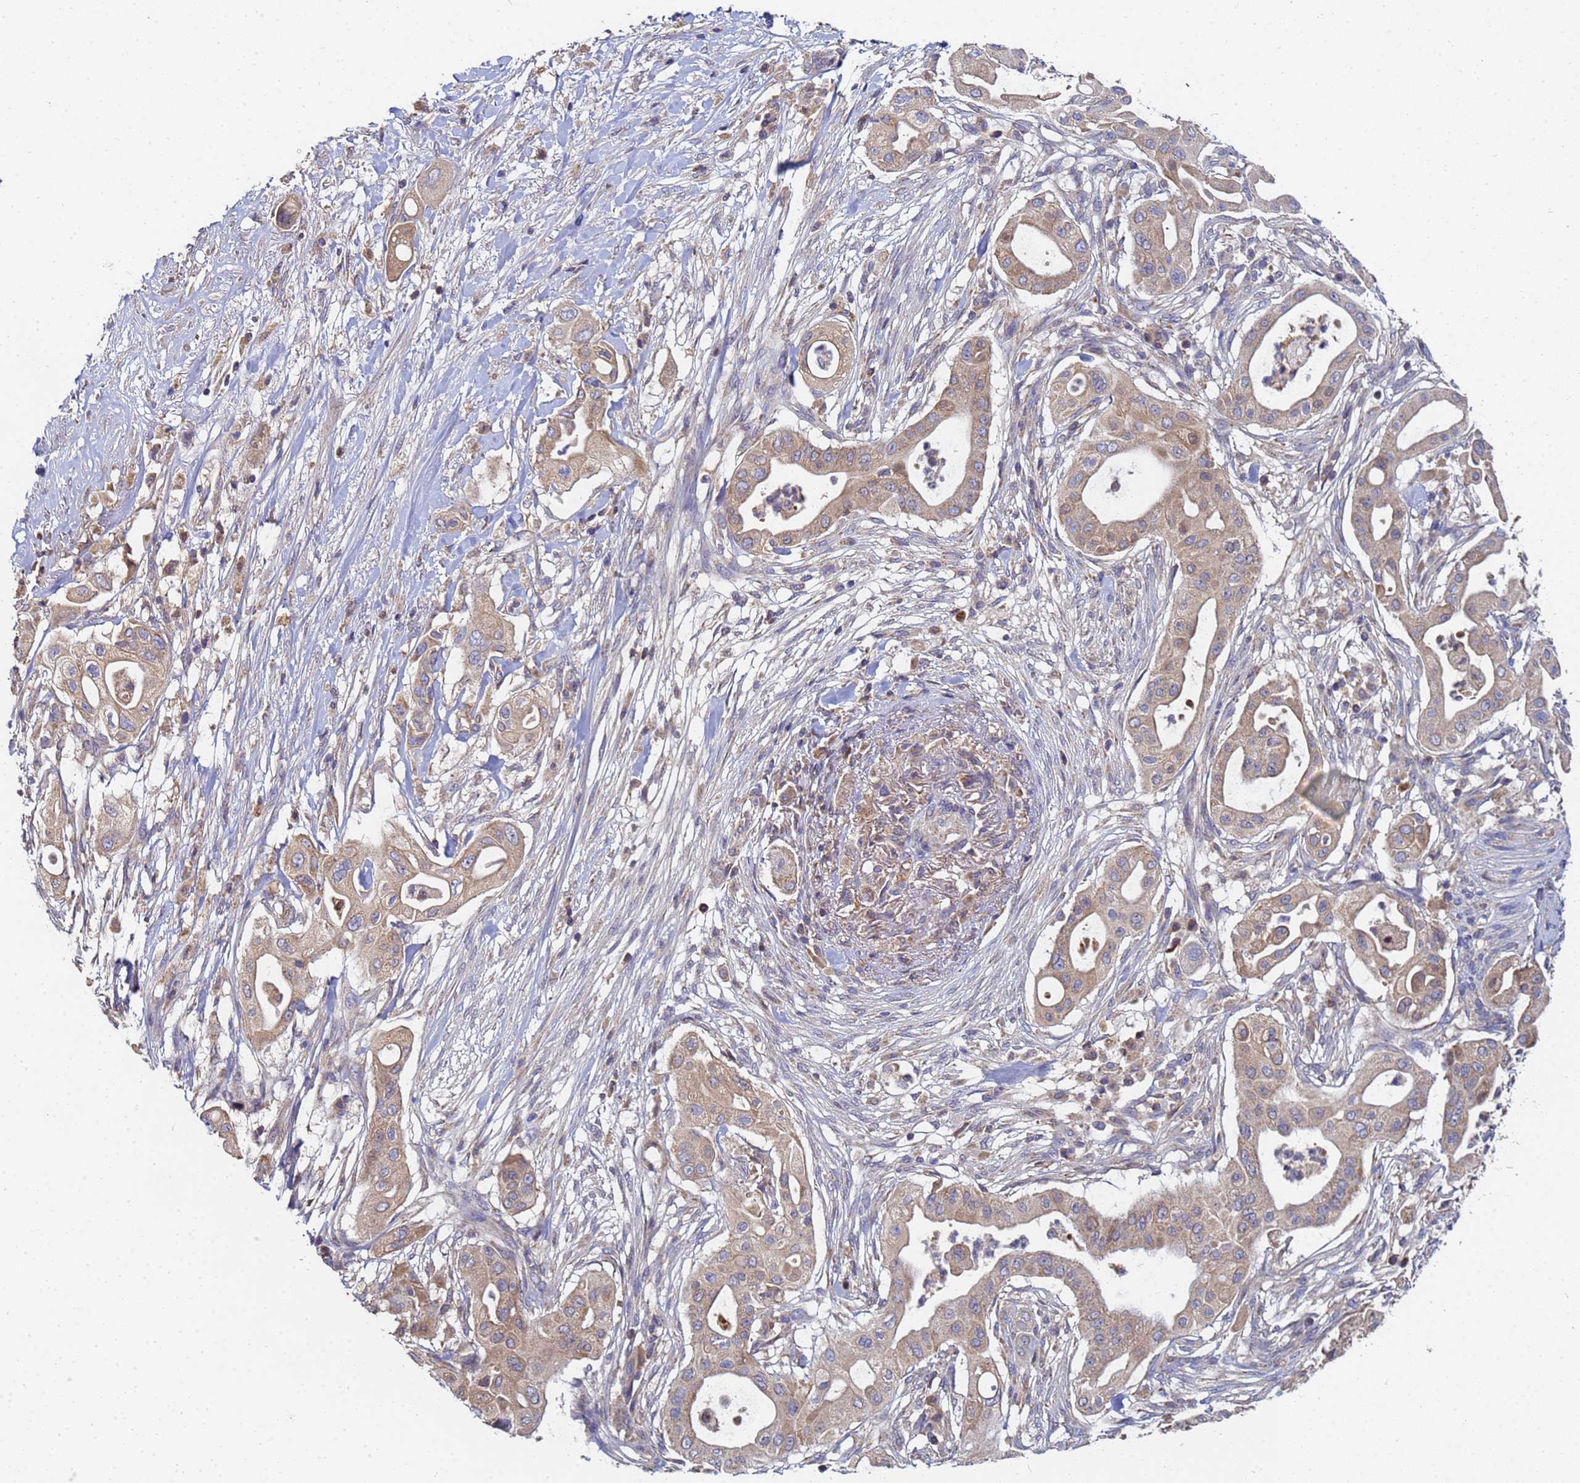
{"staining": {"intensity": "weak", "quantity": "25%-75%", "location": "cytoplasmic/membranous"}, "tissue": "pancreatic cancer", "cell_type": "Tumor cells", "image_type": "cancer", "snomed": [{"axis": "morphology", "description": "Adenocarcinoma, NOS"}, {"axis": "topography", "description": "Pancreas"}], "caption": "Immunohistochemistry (IHC) of pancreatic cancer (adenocarcinoma) shows low levels of weak cytoplasmic/membranous positivity in about 25%-75% of tumor cells. (IHC, brightfield microscopy, high magnification).", "gene": "C5orf34", "patient": {"sex": "male", "age": 68}}